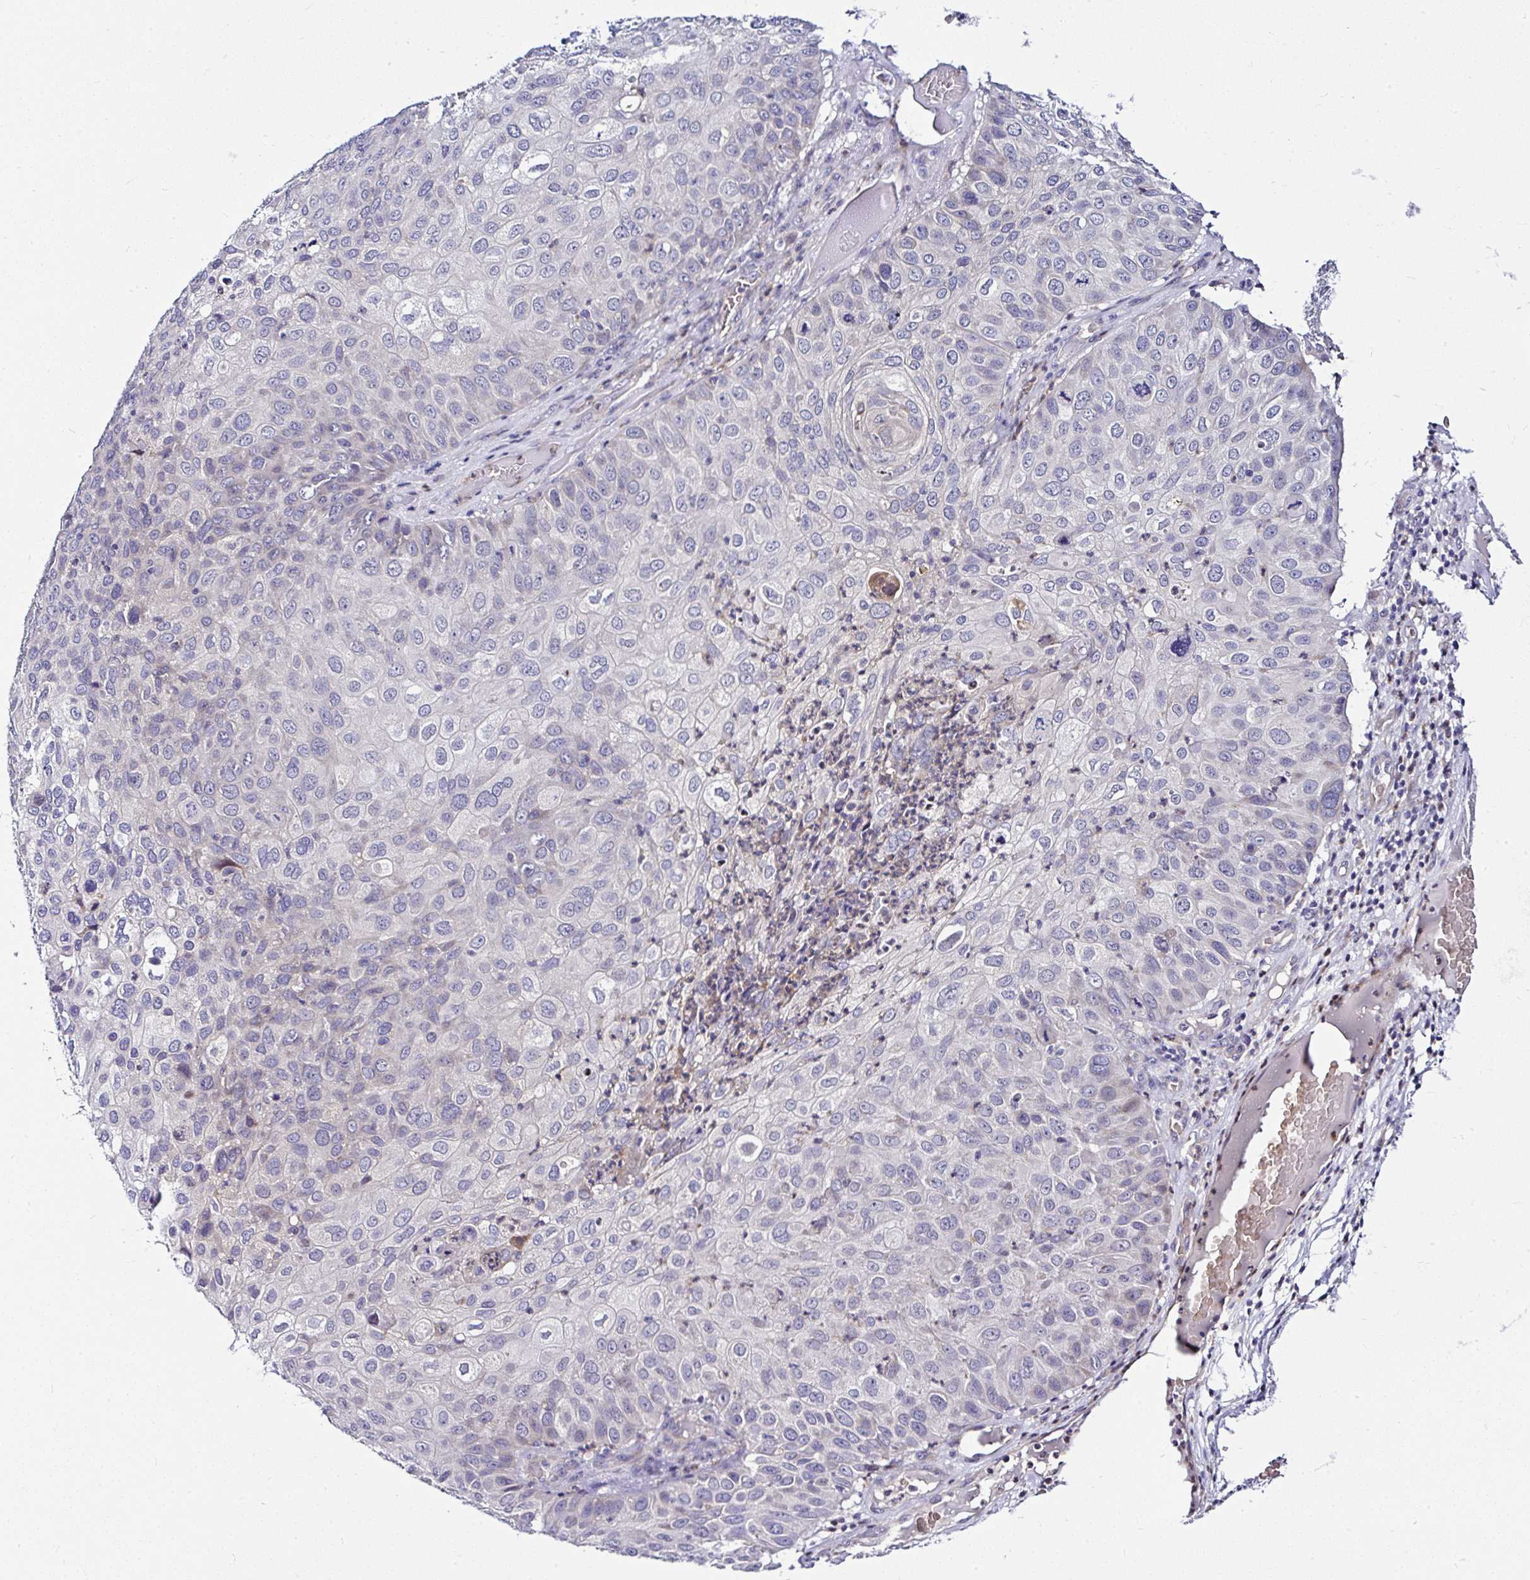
{"staining": {"intensity": "negative", "quantity": "none", "location": "none"}, "tissue": "skin cancer", "cell_type": "Tumor cells", "image_type": "cancer", "snomed": [{"axis": "morphology", "description": "Squamous cell carcinoma, NOS"}, {"axis": "topography", "description": "Skin"}], "caption": "IHC of human skin cancer (squamous cell carcinoma) shows no positivity in tumor cells.", "gene": "DEPDC5", "patient": {"sex": "male", "age": 87}}